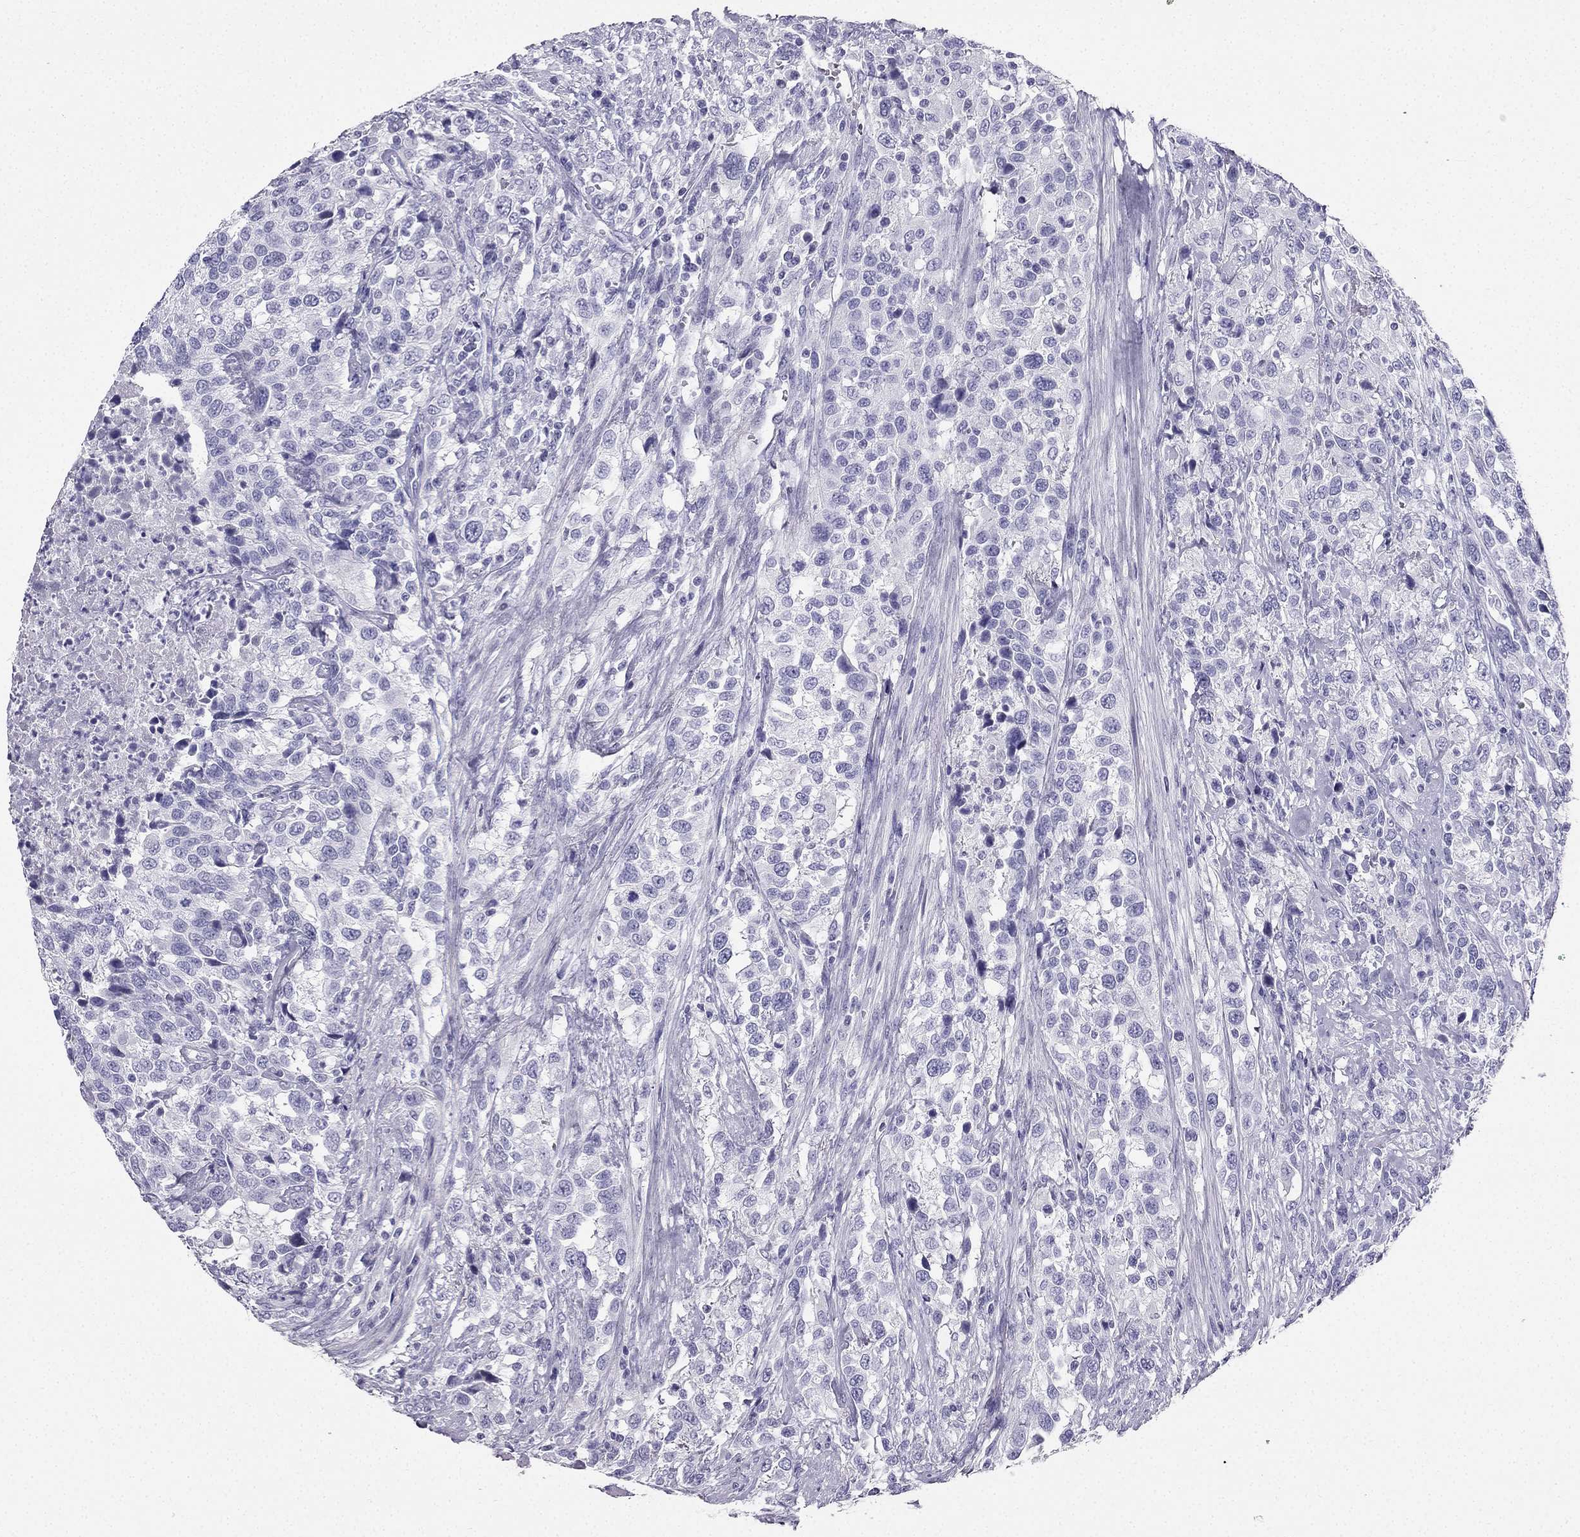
{"staining": {"intensity": "negative", "quantity": "none", "location": "none"}, "tissue": "urothelial cancer", "cell_type": "Tumor cells", "image_type": "cancer", "snomed": [{"axis": "morphology", "description": "Urothelial carcinoma, NOS"}, {"axis": "morphology", "description": "Urothelial carcinoma, High grade"}, {"axis": "topography", "description": "Urinary bladder"}], "caption": "Protein analysis of transitional cell carcinoma reveals no significant staining in tumor cells.", "gene": "TFF3", "patient": {"sex": "female", "age": 64}}